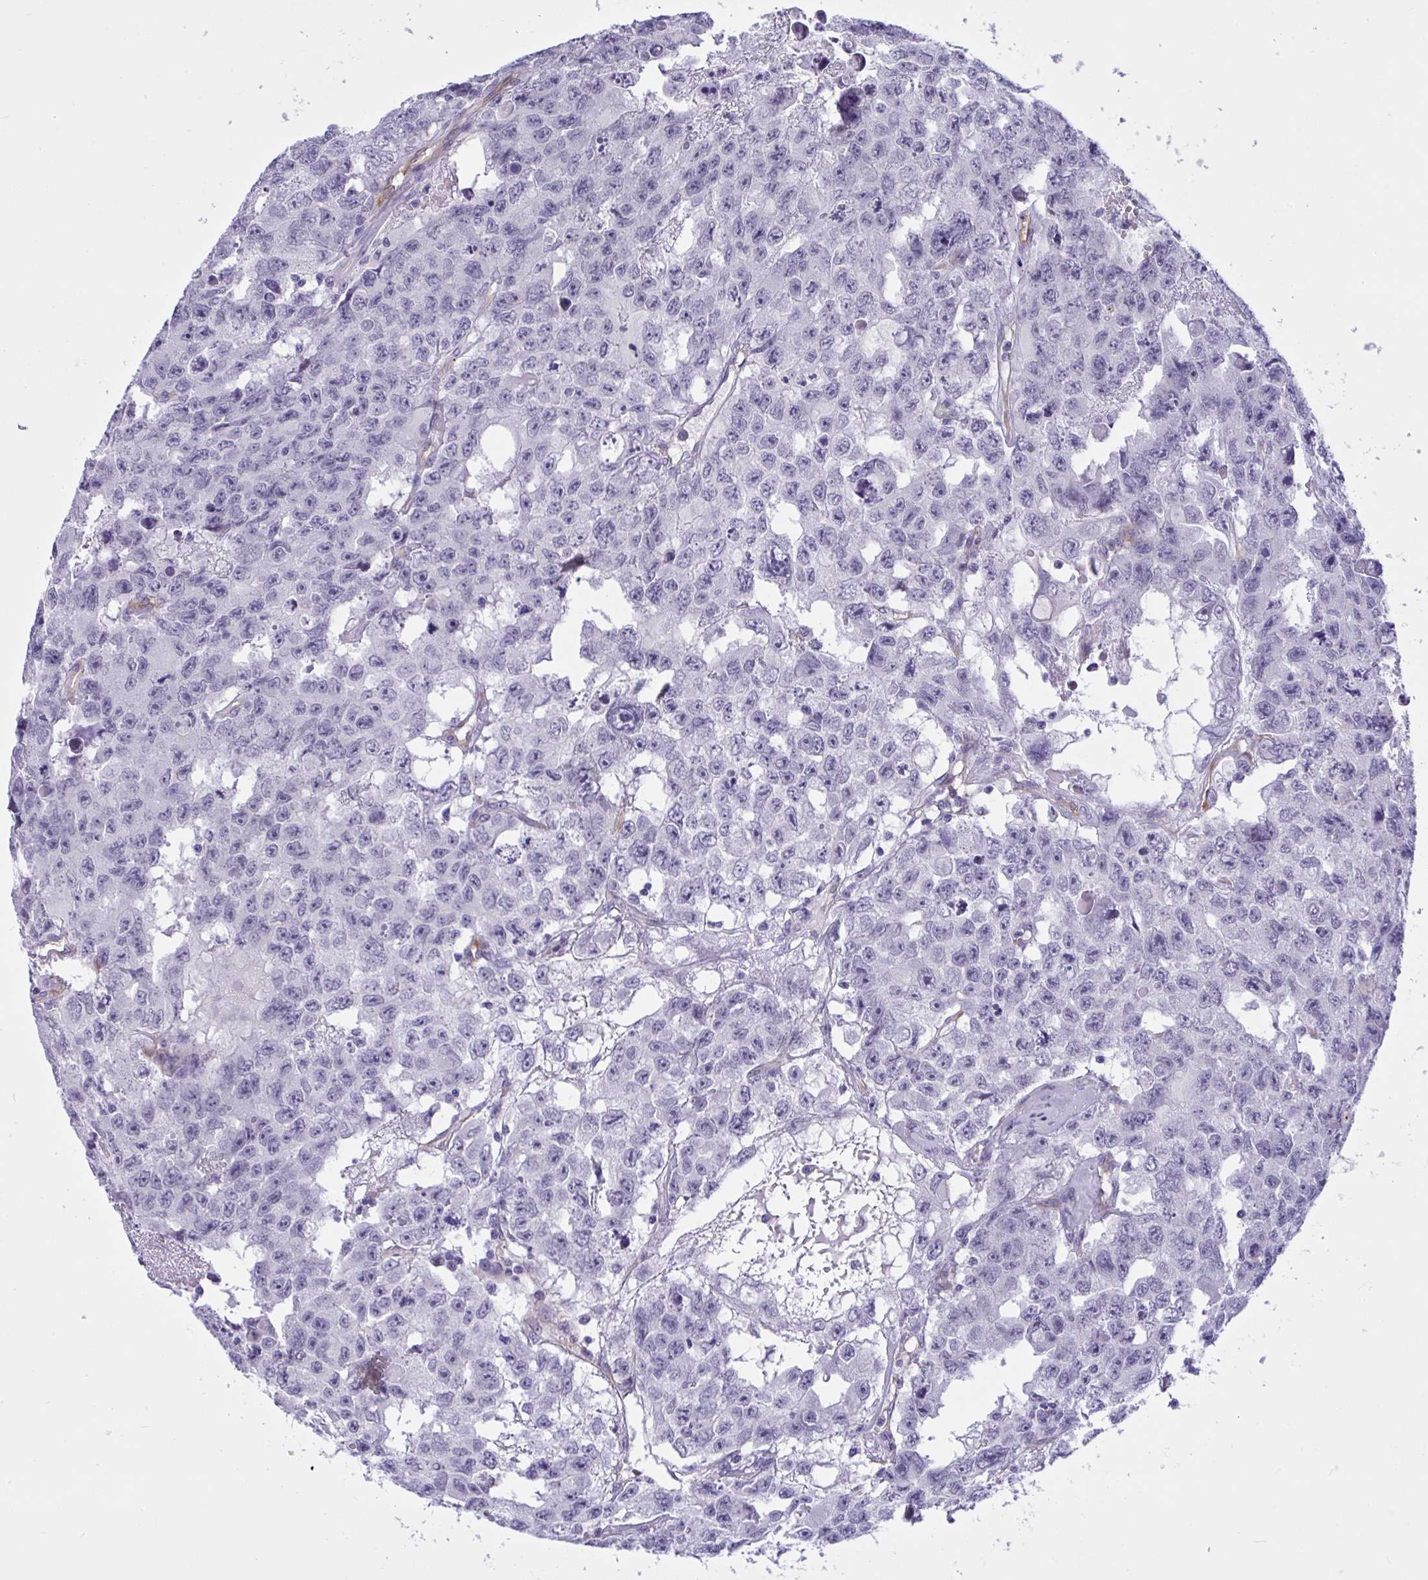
{"staining": {"intensity": "negative", "quantity": "none", "location": "none"}, "tissue": "testis cancer", "cell_type": "Tumor cells", "image_type": "cancer", "snomed": [{"axis": "morphology", "description": "Seminoma, NOS"}, {"axis": "topography", "description": "Testis"}], "caption": "A high-resolution histopathology image shows IHC staining of testis cancer, which demonstrates no significant positivity in tumor cells.", "gene": "EML1", "patient": {"sex": "male", "age": 26}}